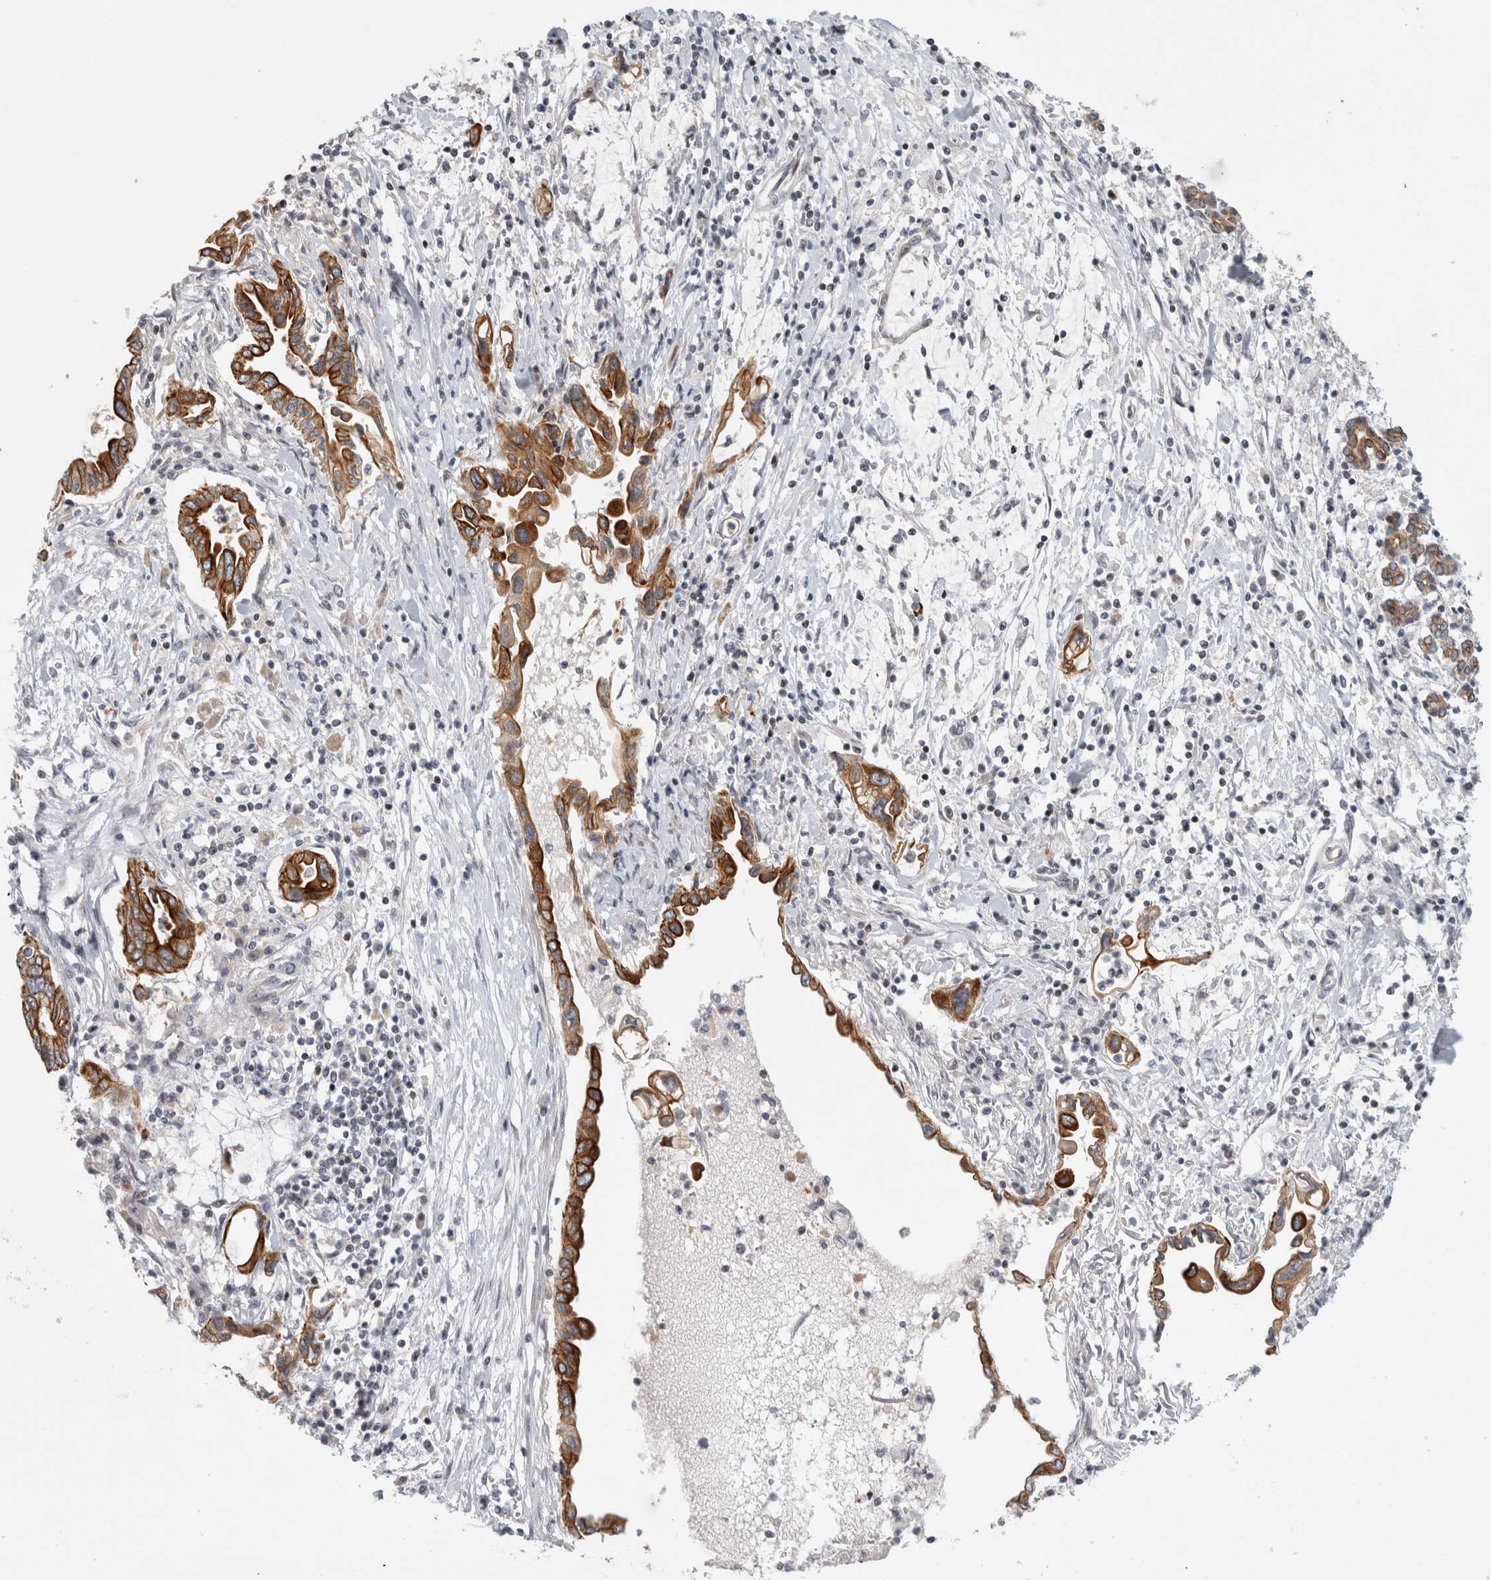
{"staining": {"intensity": "strong", "quantity": ">75%", "location": "cytoplasmic/membranous"}, "tissue": "pancreatic cancer", "cell_type": "Tumor cells", "image_type": "cancer", "snomed": [{"axis": "morphology", "description": "Adenocarcinoma, NOS"}, {"axis": "topography", "description": "Pancreas"}], "caption": "The histopathology image reveals immunohistochemical staining of pancreatic cancer (adenocarcinoma). There is strong cytoplasmic/membranous positivity is seen in approximately >75% of tumor cells.", "gene": "UTP25", "patient": {"sex": "female", "age": 57}}